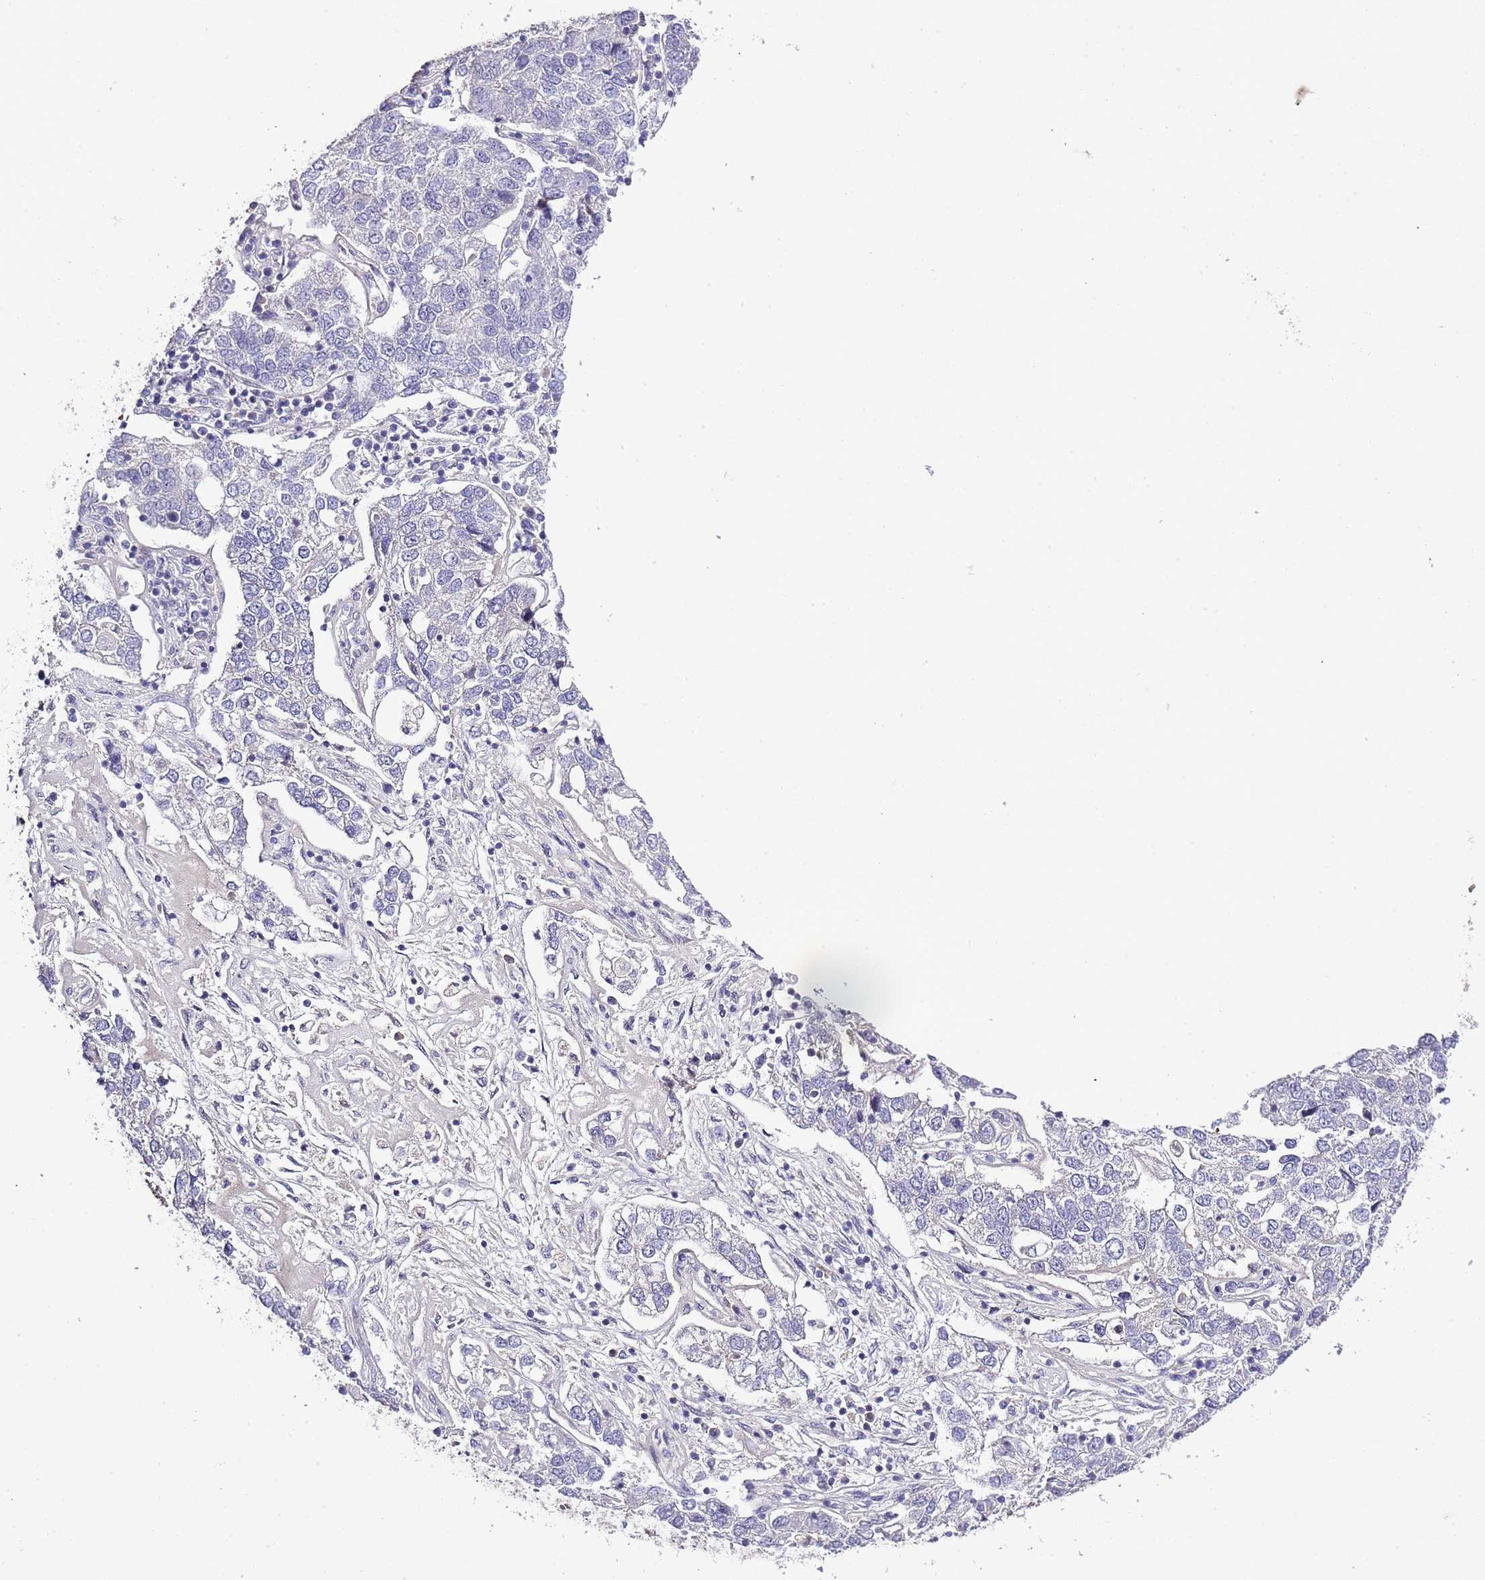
{"staining": {"intensity": "negative", "quantity": "none", "location": "none"}, "tissue": "pancreatic cancer", "cell_type": "Tumor cells", "image_type": "cancer", "snomed": [{"axis": "morphology", "description": "Adenocarcinoma, NOS"}, {"axis": "topography", "description": "Pancreas"}], "caption": "Tumor cells are negative for protein expression in human pancreatic cancer. (Brightfield microscopy of DAB (3,3'-diaminobenzidine) IHC at high magnification).", "gene": "LIPJ", "patient": {"sex": "female", "age": 61}}